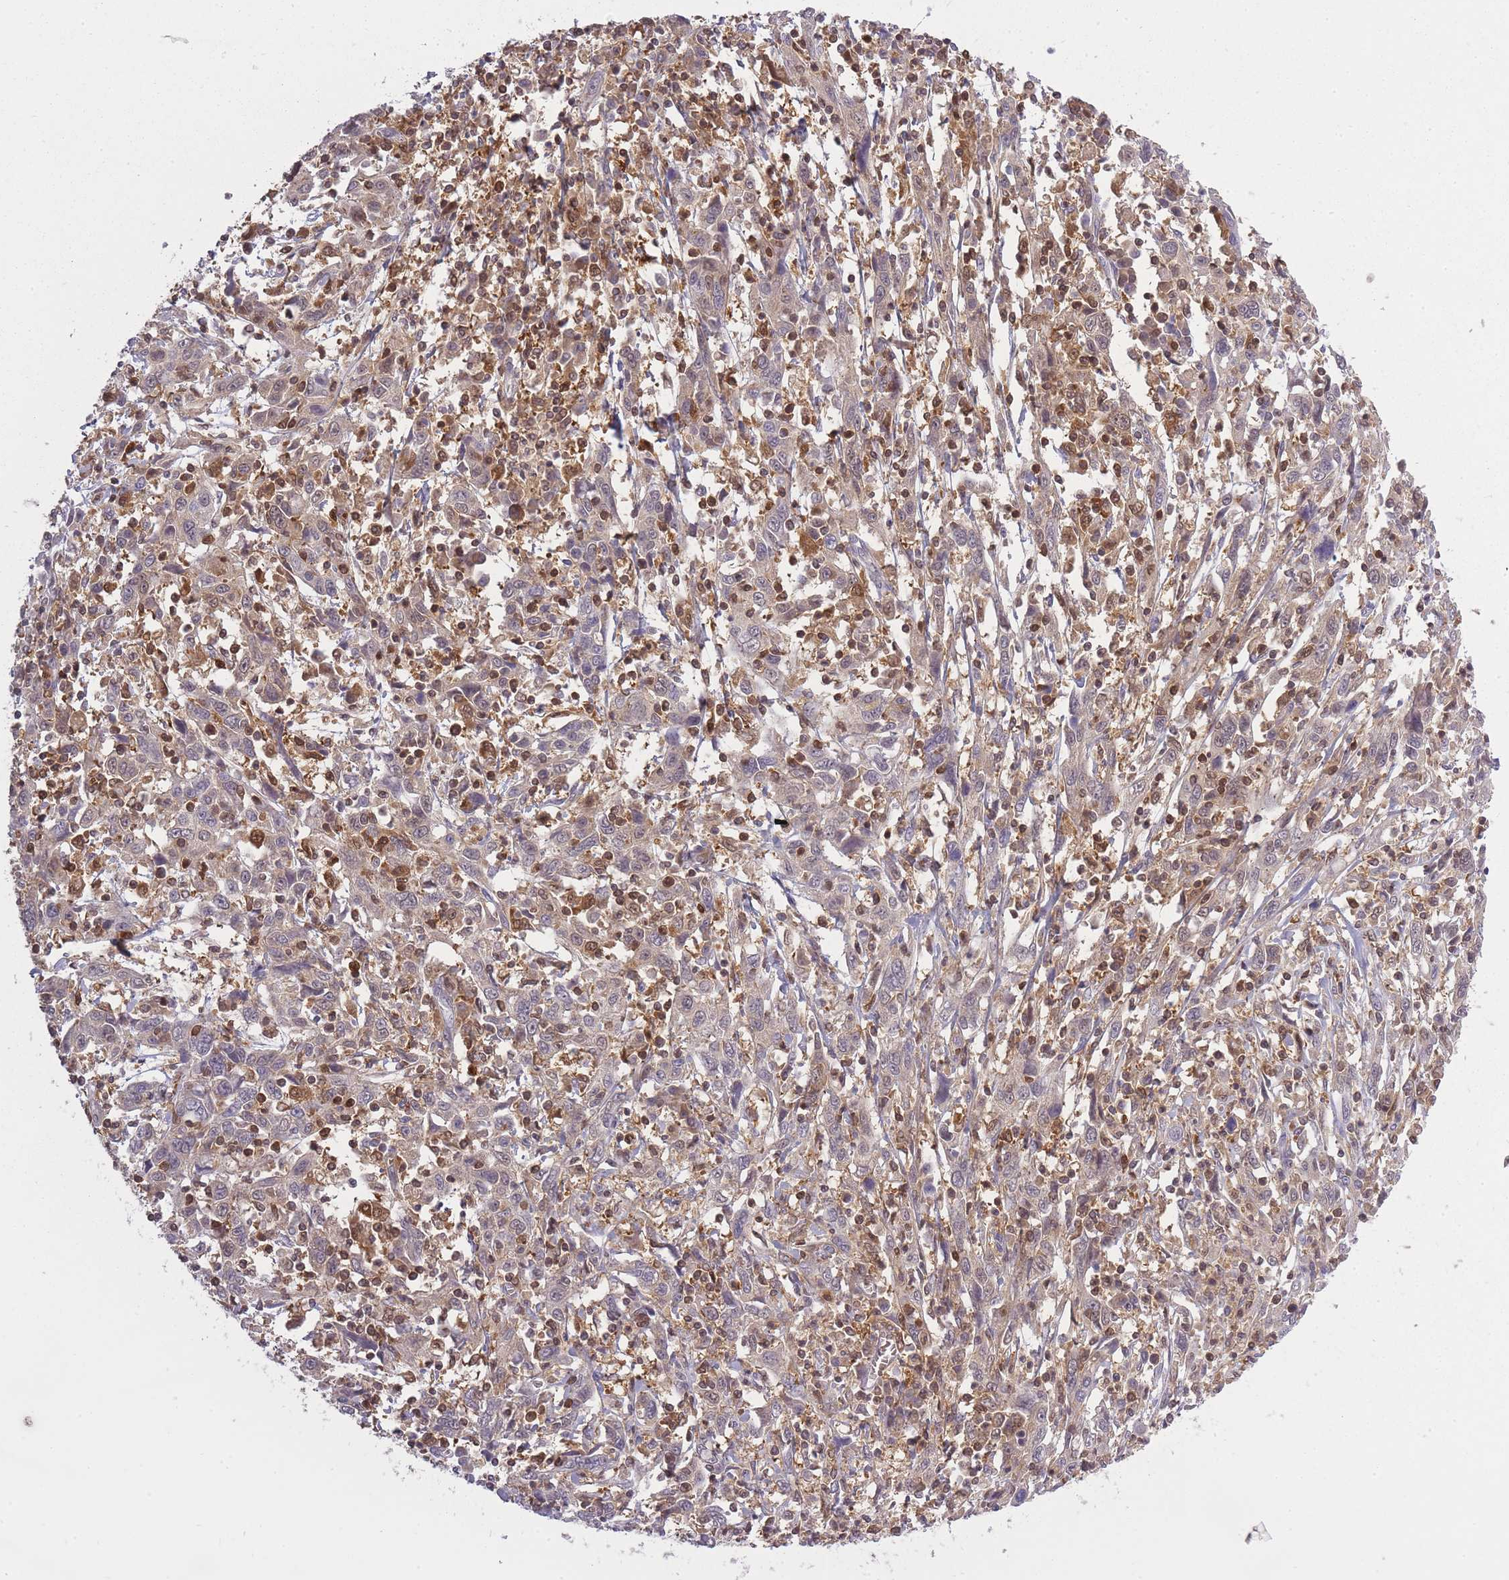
{"staining": {"intensity": "strong", "quantity": "<25%", "location": "cytoplasmic/membranous,nuclear"}, "tissue": "cervical cancer", "cell_type": "Tumor cells", "image_type": "cancer", "snomed": [{"axis": "morphology", "description": "Squamous cell carcinoma, NOS"}, {"axis": "topography", "description": "Cervix"}], "caption": "Protein expression analysis of human cervical cancer reveals strong cytoplasmic/membranous and nuclear expression in about <25% of tumor cells. (DAB (3,3'-diaminobenzidine) IHC with brightfield microscopy, high magnification).", "gene": "CXorf38", "patient": {"sex": "female", "age": 46}}